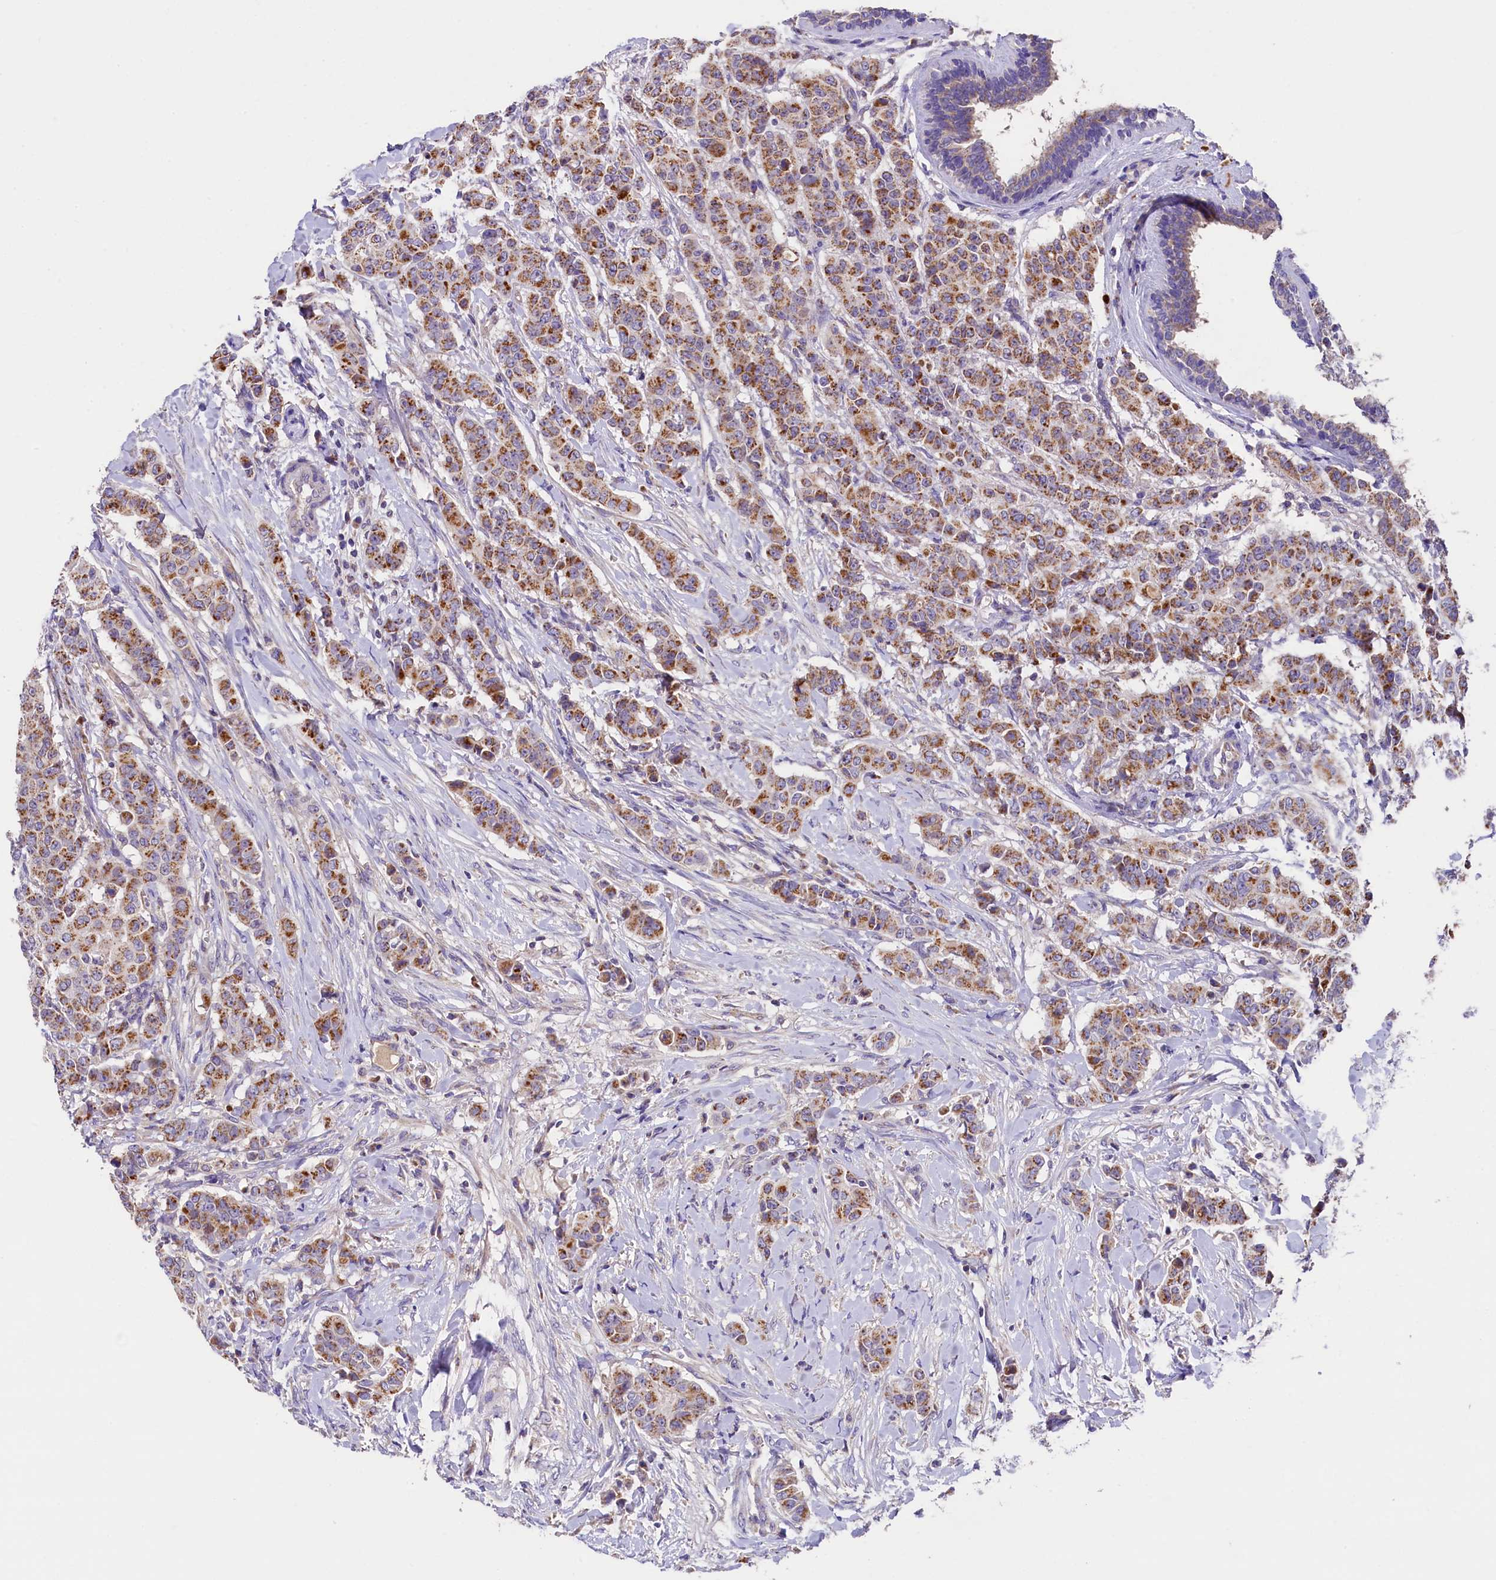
{"staining": {"intensity": "moderate", "quantity": ">75%", "location": "cytoplasmic/membranous"}, "tissue": "breast cancer", "cell_type": "Tumor cells", "image_type": "cancer", "snomed": [{"axis": "morphology", "description": "Duct carcinoma"}, {"axis": "topography", "description": "Breast"}], "caption": "Invasive ductal carcinoma (breast) tissue displays moderate cytoplasmic/membranous staining in about >75% of tumor cells The protein is shown in brown color, while the nuclei are stained blue.", "gene": "PMPCB", "patient": {"sex": "female", "age": 40}}